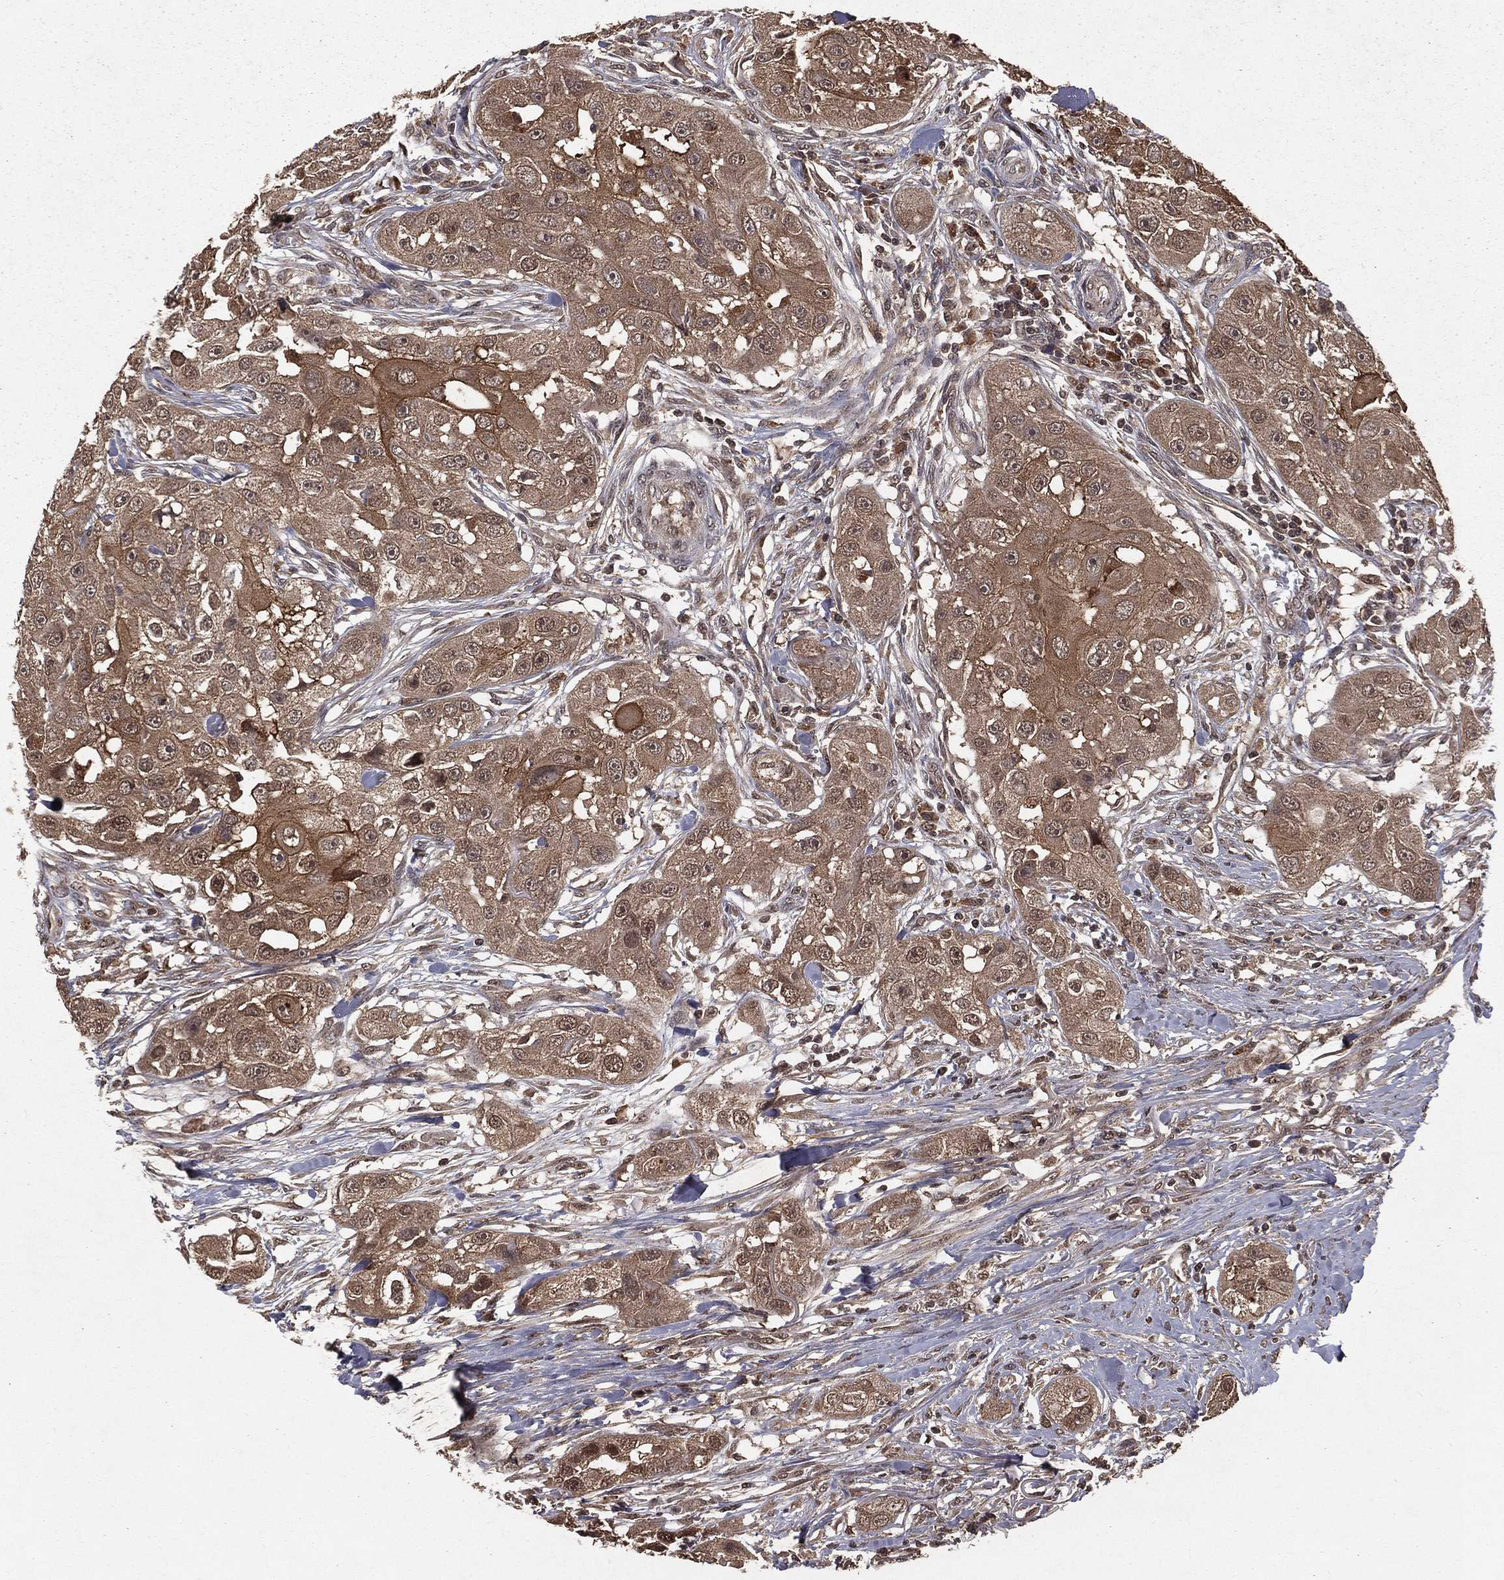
{"staining": {"intensity": "moderate", "quantity": ">75%", "location": "cytoplasmic/membranous"}, "tissue": "head and neck cancer", "cell_type": "Tumor cells", "image_type": "cancer", "snomed": [{"axis": "morphology", "description": "Squamous cell carcinoma, NOS"}, {"axis": "topography", "description": "Head-Neck"}], "caption": "Human head and neck squamous cell carcinoma stained for a protein (brown) shows moderate cytoplasmic/membranous positive expression in about >75% of tumor cells.", "gene": "ZDHHC15", "patient": {"sex": "male", "age": 51}}